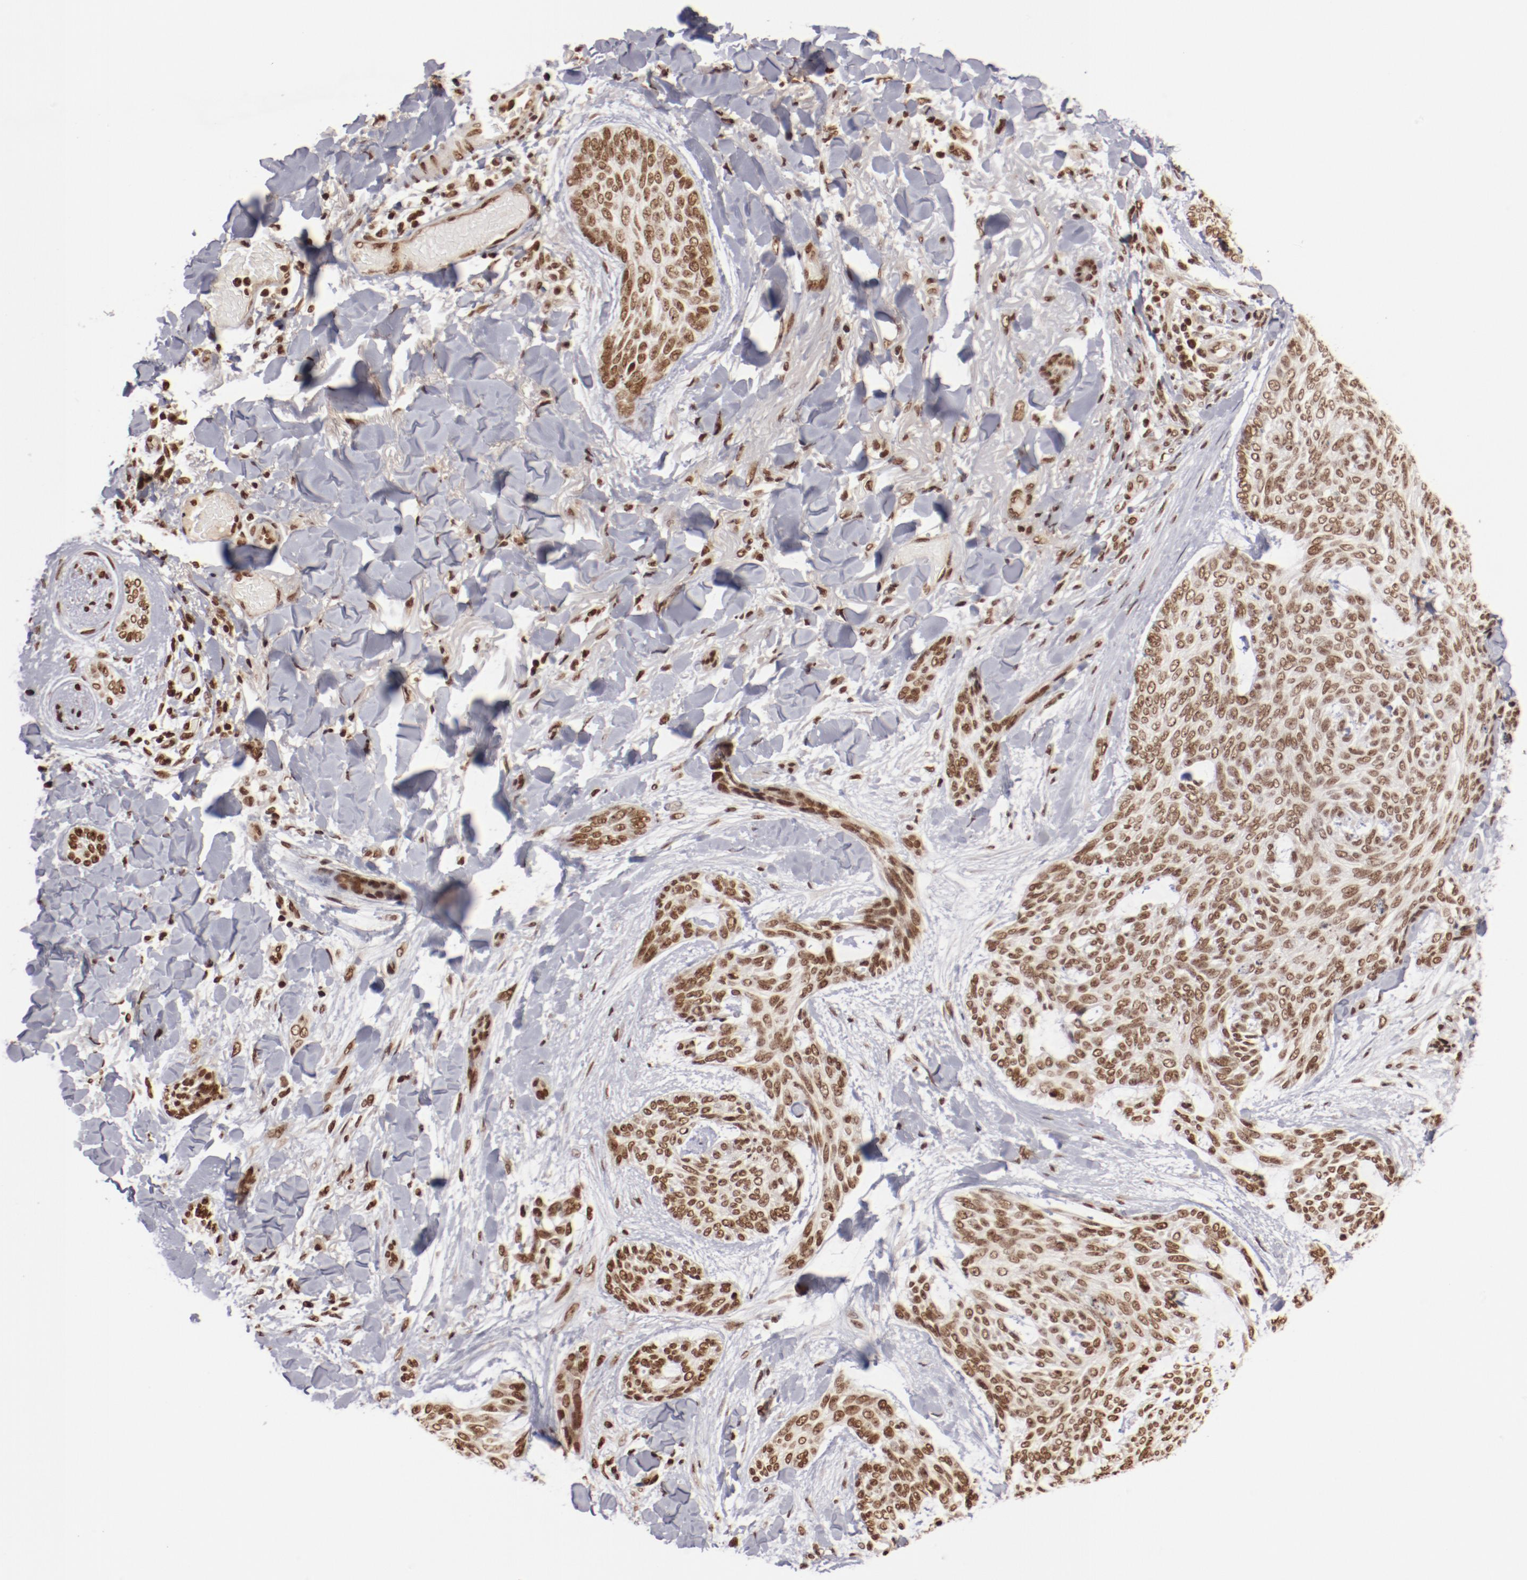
{"staining": {"intensity": "moderate", "quantity": ">75%", "location": "nuclear"}, "tissue": "skin cancer", "cell_type": "Tumor cells", "image_type": "cancer", "snomed": [{"axis": "morphology", "description": "Normal tissue, NOS"}, {"axis": "morphology", "description": "Basal cell carcinoma"}, {"axis": "topography", "description": "Skin"}], "caption": "This micrograph reveals immunohistochemistry (IHC) staining of human skin basal cell carcinoma, with medium moderate nuclear positivity in about >75% of tumor cells.", "gene": "ABL2", "patient": {"sex": "female", "age": 71}}